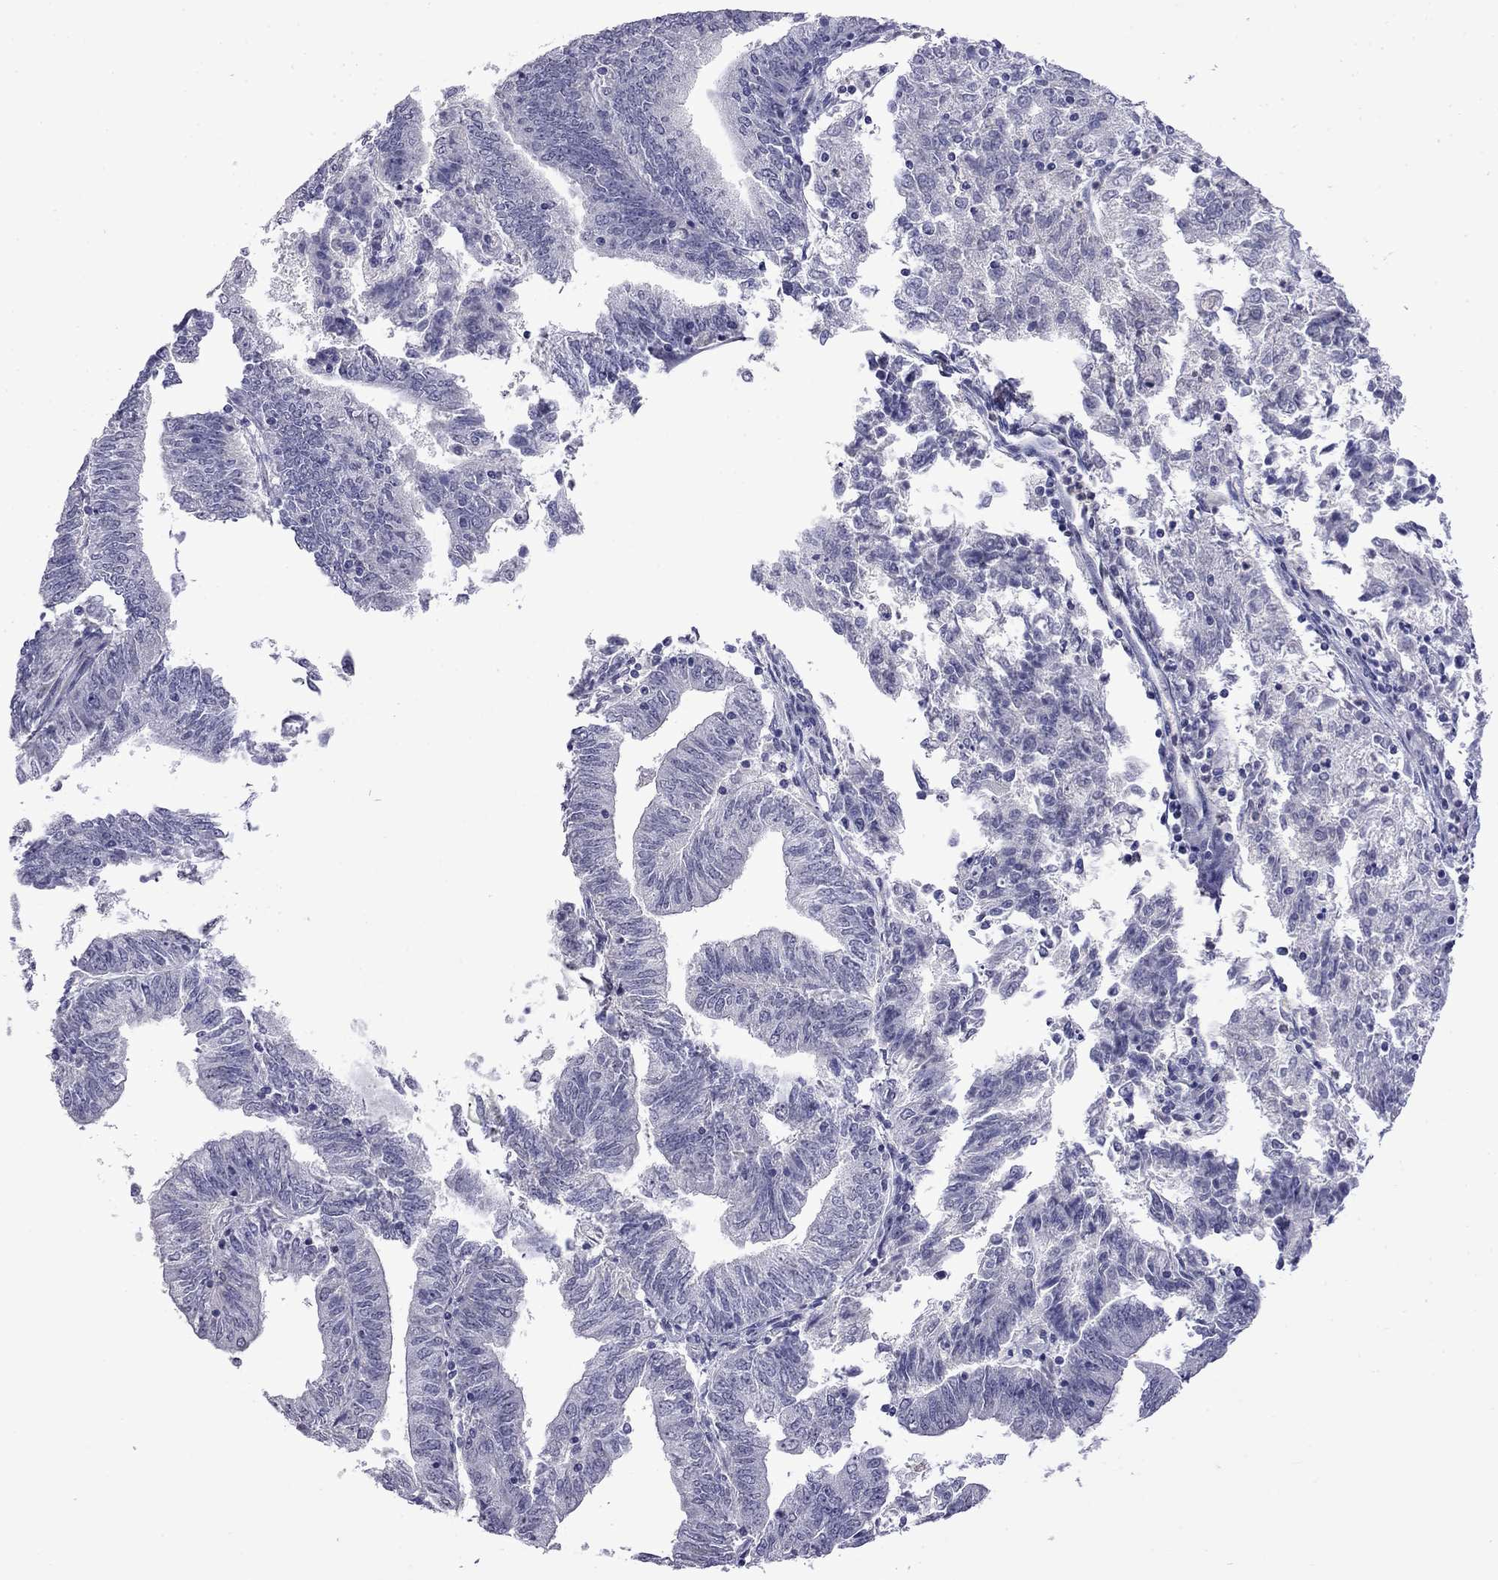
{"staining": {"intensity": "negative", "quantity": "none", "location": "none"}, "tissue": "endometrial cancer", "cell_type": "Tumor cells", "image_type": "cancer", "snomed": [{"axis": "morphology", "description": "Adenocarcinoma, NOS"}, {"axis": "topography", "description": "Endometrium"}], "caption": "The micrograph displays no staining of tumor cells in endometrial cancer (adenocarcinoma).", "gene": "STAR", "patient": {"sex": "female", "age": 82}}